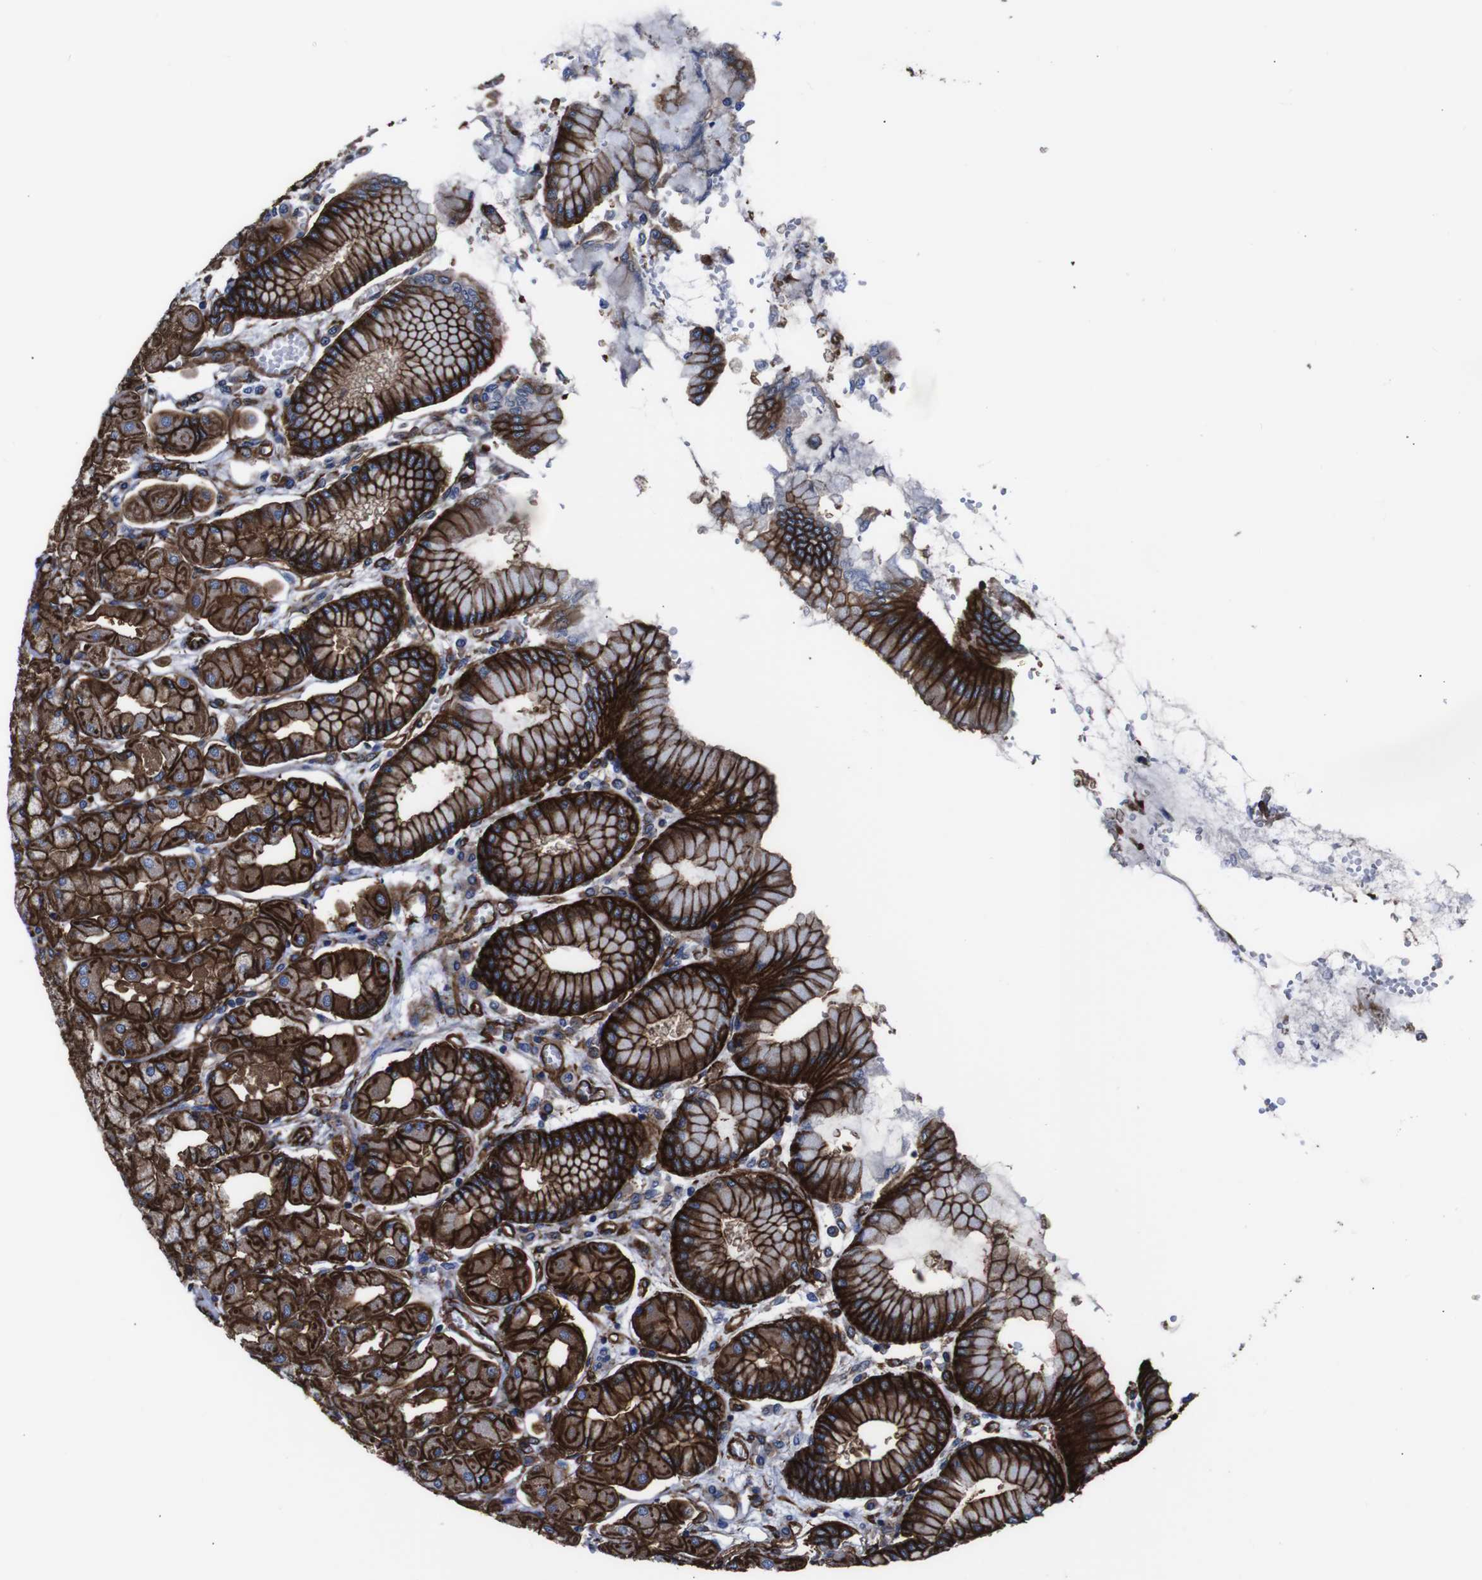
{"staining": {"intensity": "strong", "quantity": ">75%", "location": "cytoplasmic/membranous"}, "tissue": "stomach", "cell_type": "Glandular cells", "image_type": "normal", "snomed": [{"axis": "morphology", "description": "Normal tissue, NOS"}, {"axis": "topography", "description": "Stomach, upper"}], "caption": "The photomicrograph exhibits staining of benign stomach, revealing strong cytoplasmic/membranous protein expression (brown color) within glandular cells.", "gene": "SPTBN1", "patient": {"sex": "female", "age": 56}}